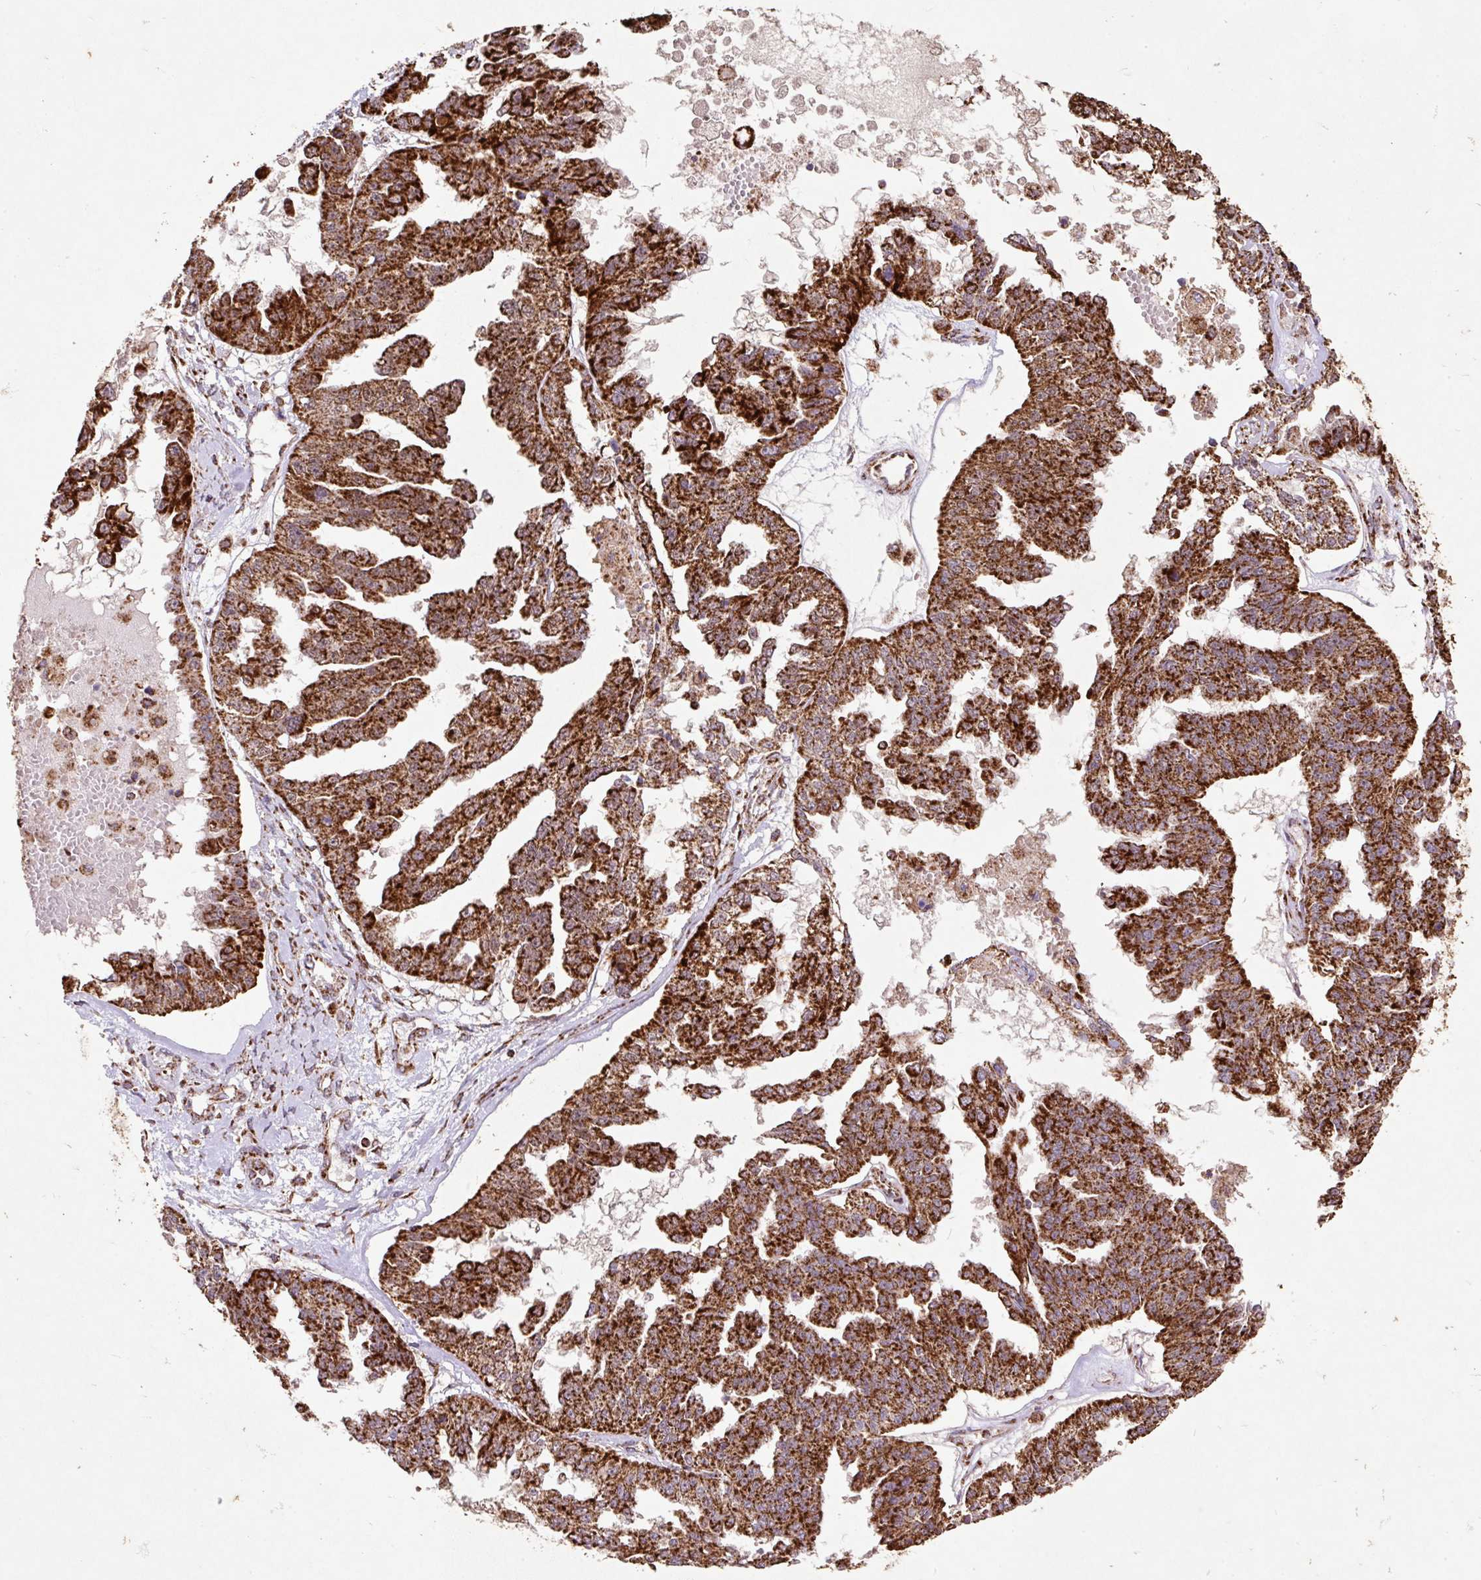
{"staining": {"intensity": "strong", "quantity": ">75%", "location": "cytoplasmic/membranous"}, "tissue": "ovarian cancer", "cell_type": "Tumor cells", "image_type": "cancer", "snomed": [{"axis": "morphology", "description": "Cystadenocarcinoma, serous, NOS"}, {"axis": "topography", "description": "Ovary"}], "caption": "Immunohistochemical staining of serous cystadenocarcinoma (ovarian) displays high levels of strong cytoplasmic/membranous protein positivity in about >75% of tumor cells. The protein of interest is stained brown, and the nuclei are stained in blue (DAB IHC with brightfield microscopy, high magnification).", "gene": "ATP5F1A", "patient": {"sex": "female", "age": 58}}